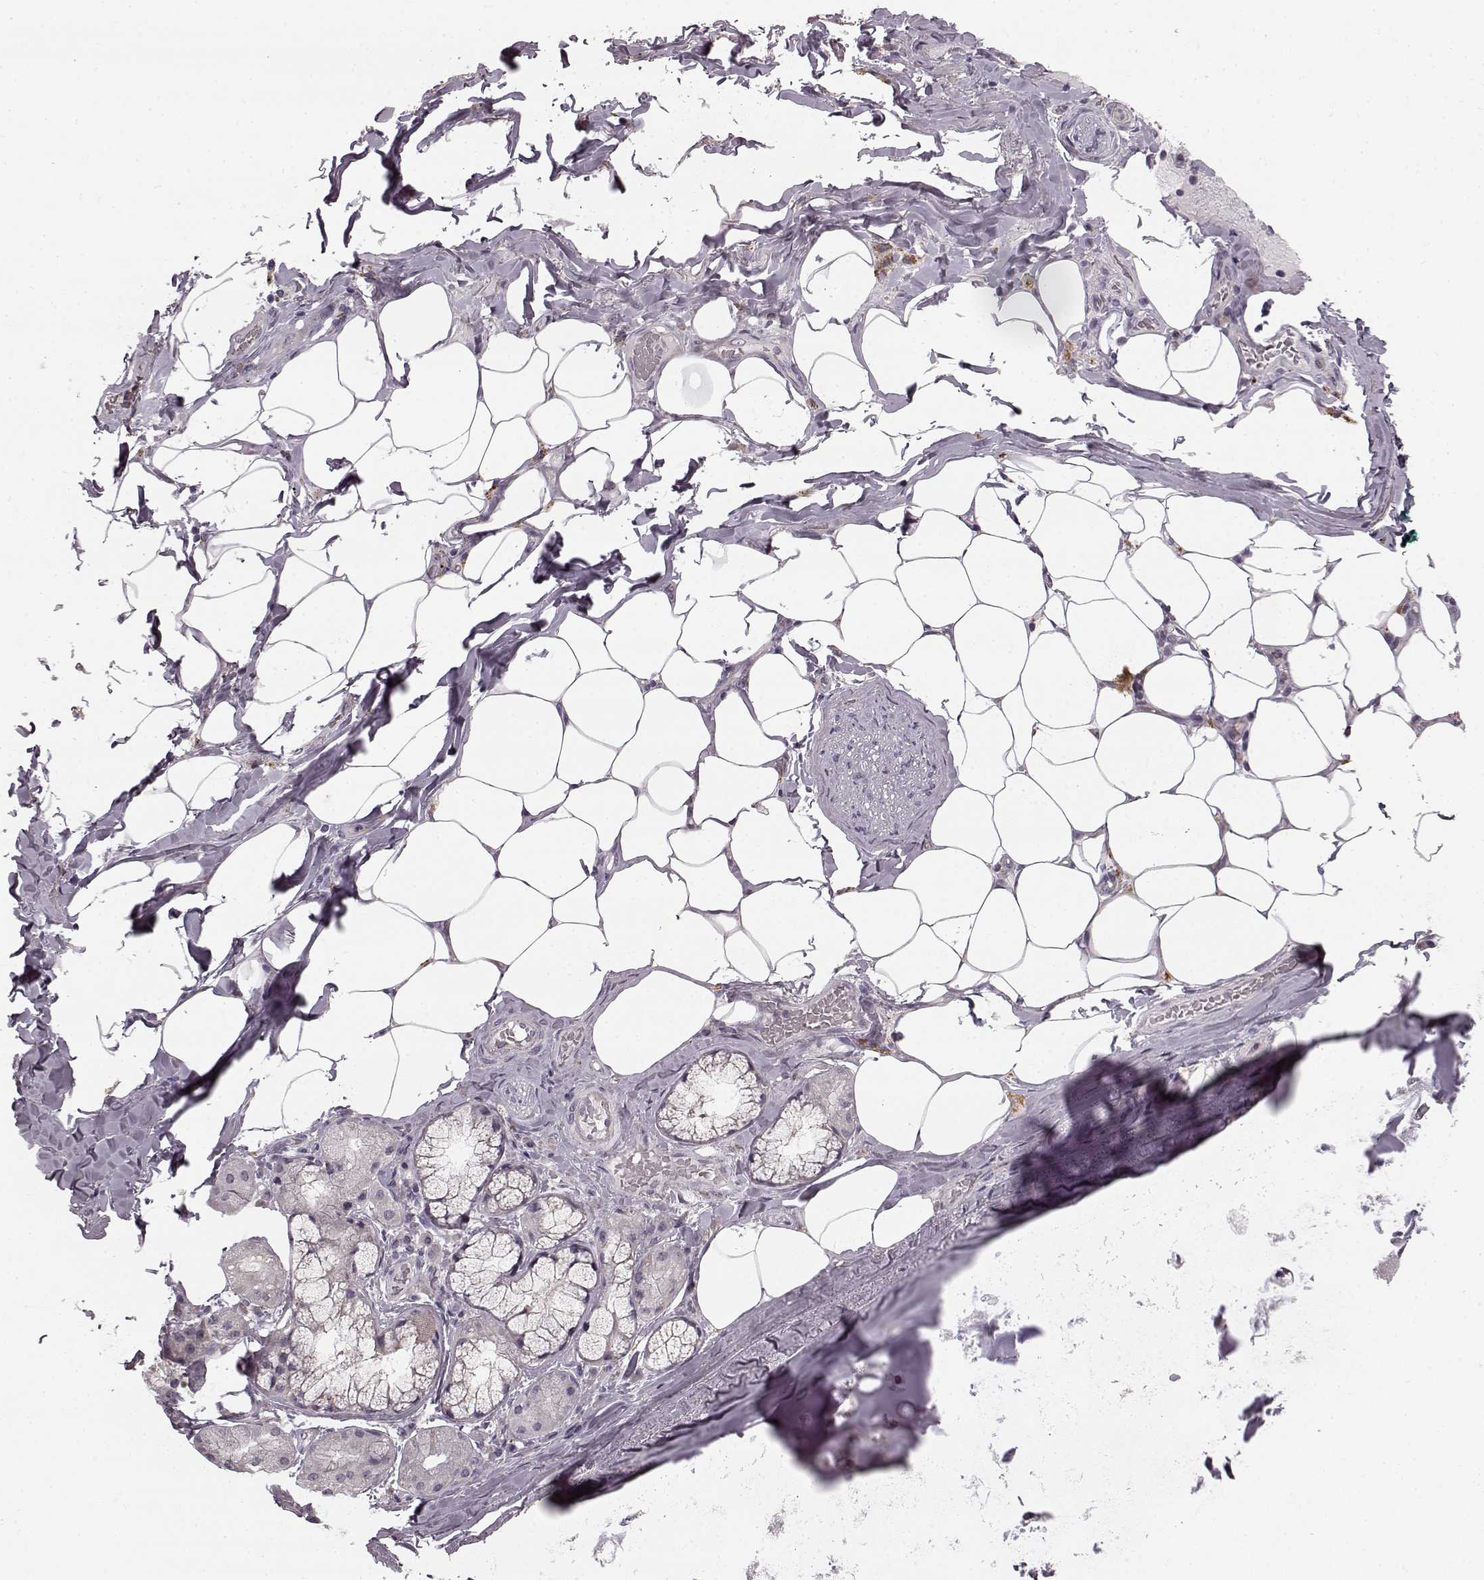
{"staining": {"intensity": "negative", "quantity": "none", "location": "none"}, "tissue": "adipose tissue", "cell_type": "Adipocytes", "image_type": "normal", "snomed": [{"axis": "morphology", "description": "Normal tissue, NOS"}, {"axis": "topography", "description": "Bronchus"}, {"axis": "topography", "description": "Lung"}], "caption": "Micrograph shows no significant protein positivity in adipocytes of normal adipose tissue.", "gene": "HMMR", "patient": {"sex": "female", "age": 57}}